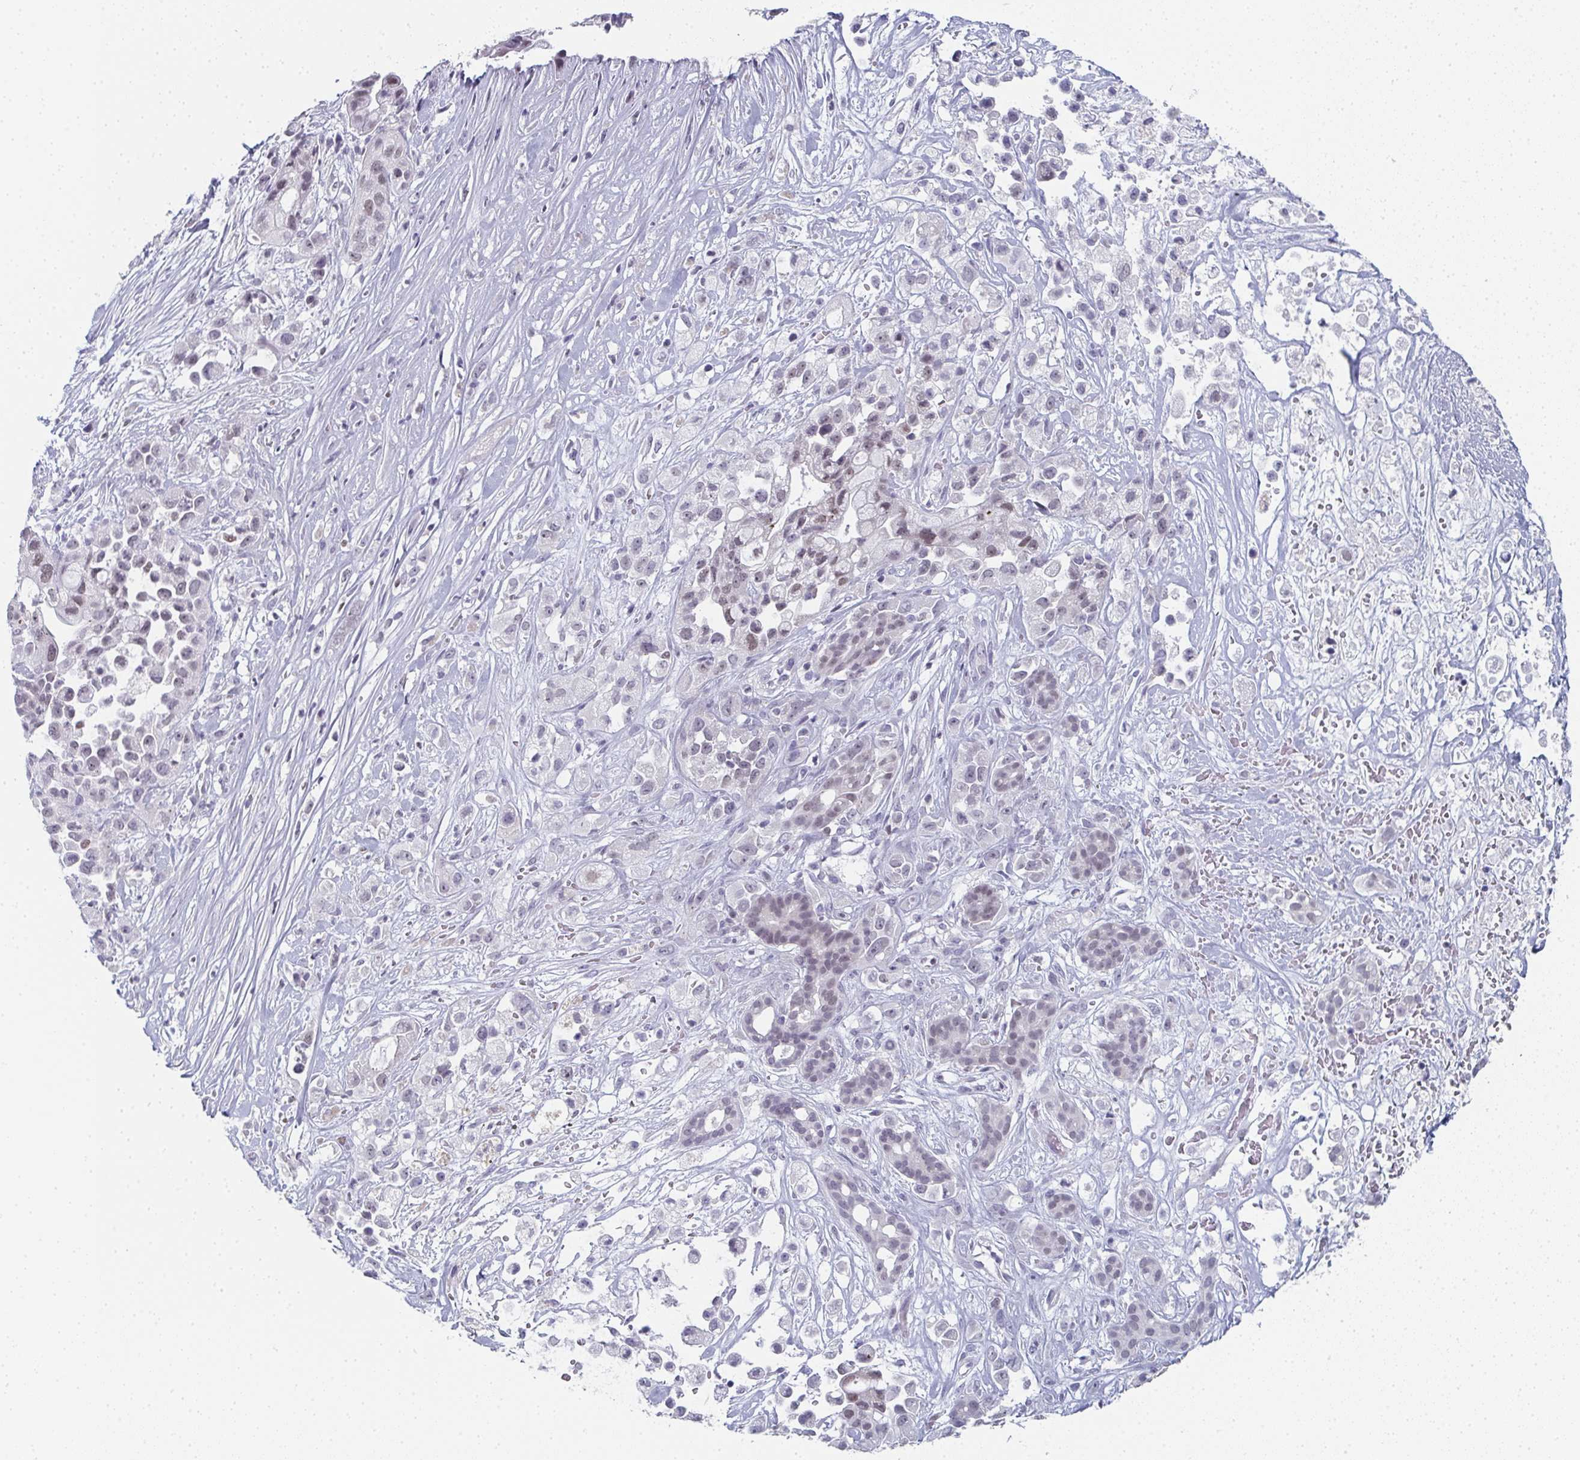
{"staining": {"intensity": "weak", "quantity": "<25%", "location": "nuclear"}, "tissue": "pancreatic cancer", "cell_type": "Tumor cells", "image_type": "cancer", "snomed": [{"axis": "morphology", "description": "Adenocarcinoma, NOS"}, {"axis": "topography", "description": "Pancreas"}], "caption": "An image of pancreatic cancer stained for a protein reveals no brown staining in tumor cells.", "gene": "PYCR3", "patient": {"sex": "male", "age": 44}}